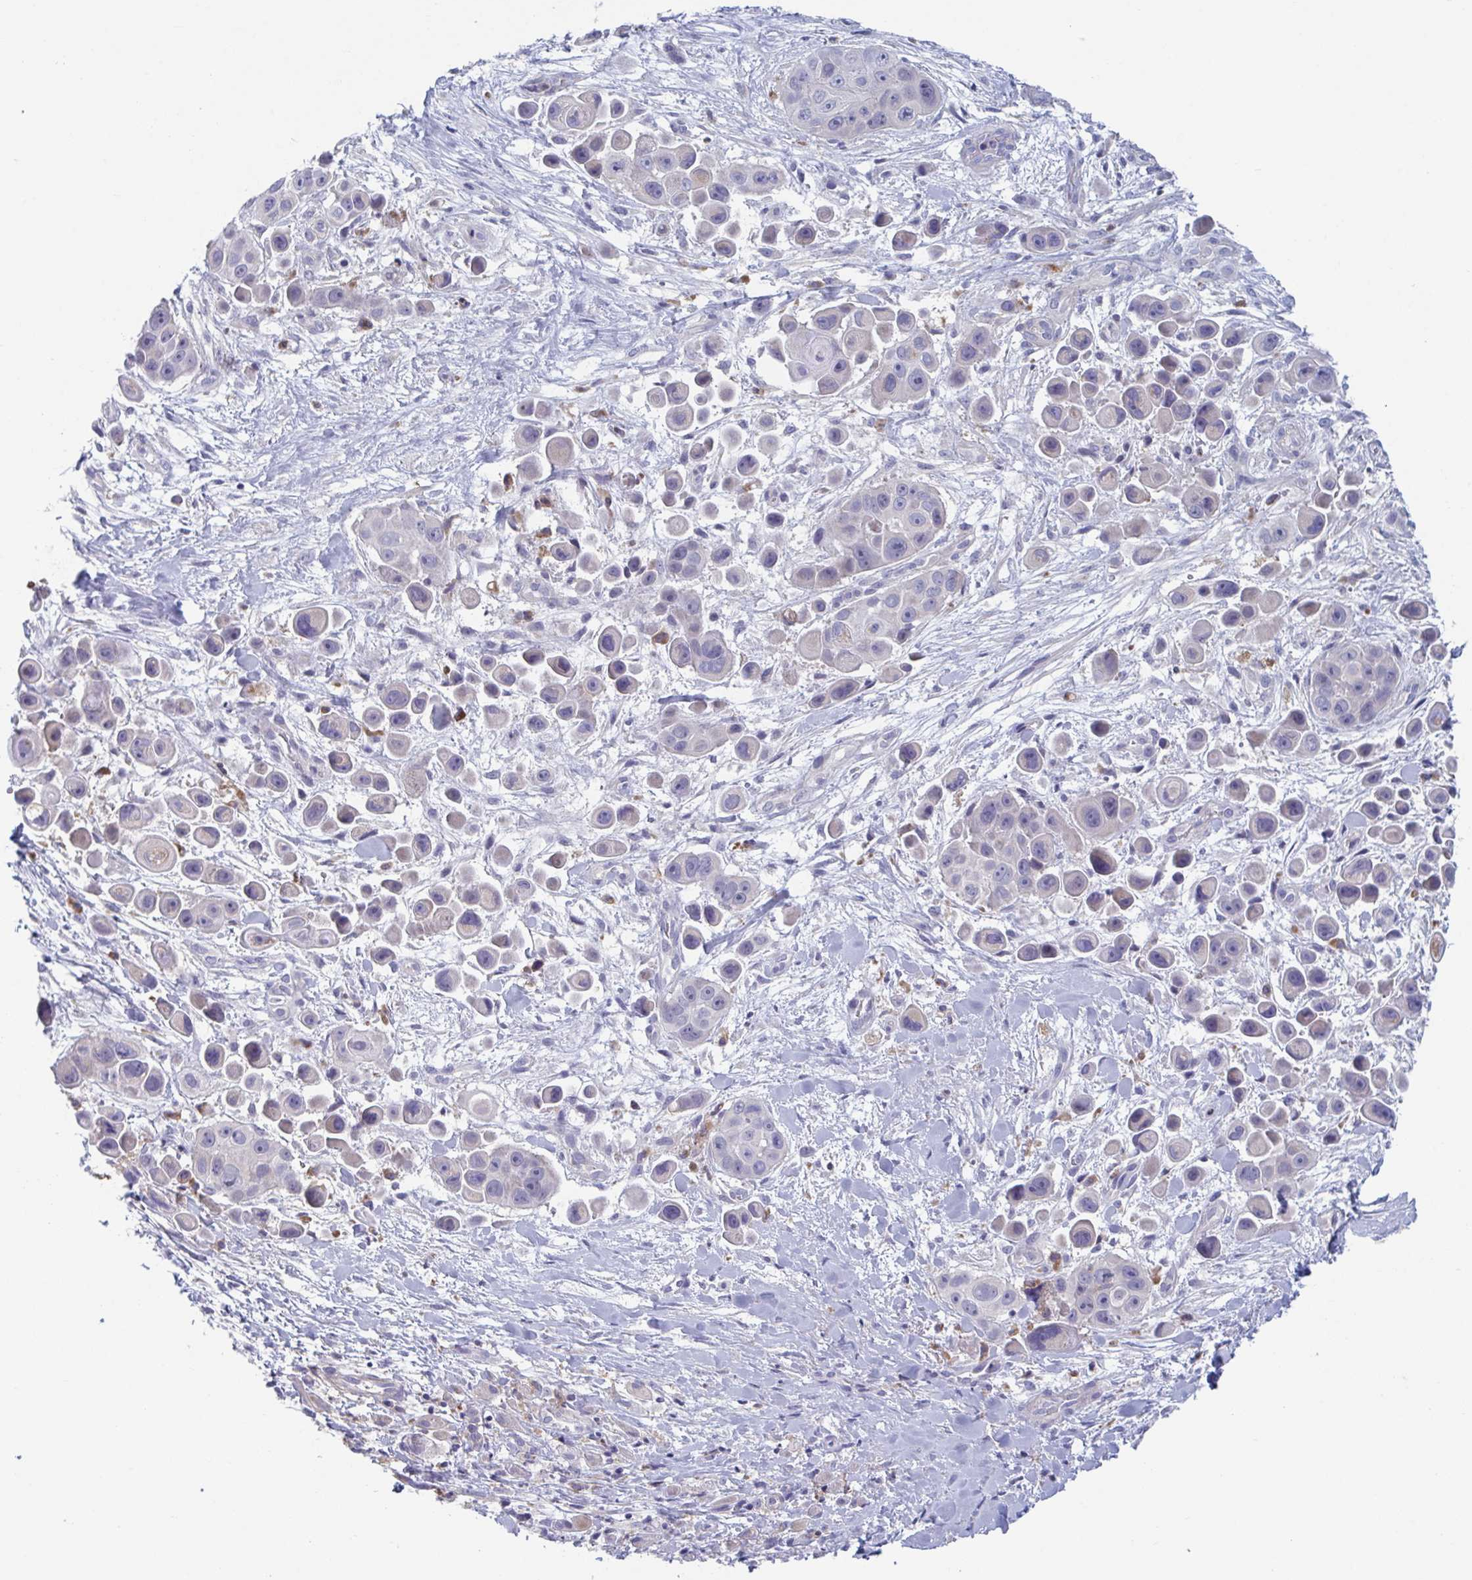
{"staining": {"intensity": "moderate", "quantity": "<25%", "location": "cytoplasmic/membranous"}, "tissue": "skin cancer", "cell_type": "Tumor cells", "image_type": "cancer", "snomed": [{"axis": "morphology", "description": "Squamous cell carcinoma, NOS"}, {"axis": "topography", "description": "Skin"}], "caption": "Immunohistochemical staining of skin cancer (squamous cell carcinoma) reveals low levels of moderate cytoplasmic/membranous protein expression in about <25% of tumor cells.", "gene": "NIPSNAP1", "patient": {"sex": "male", "age": 67}}